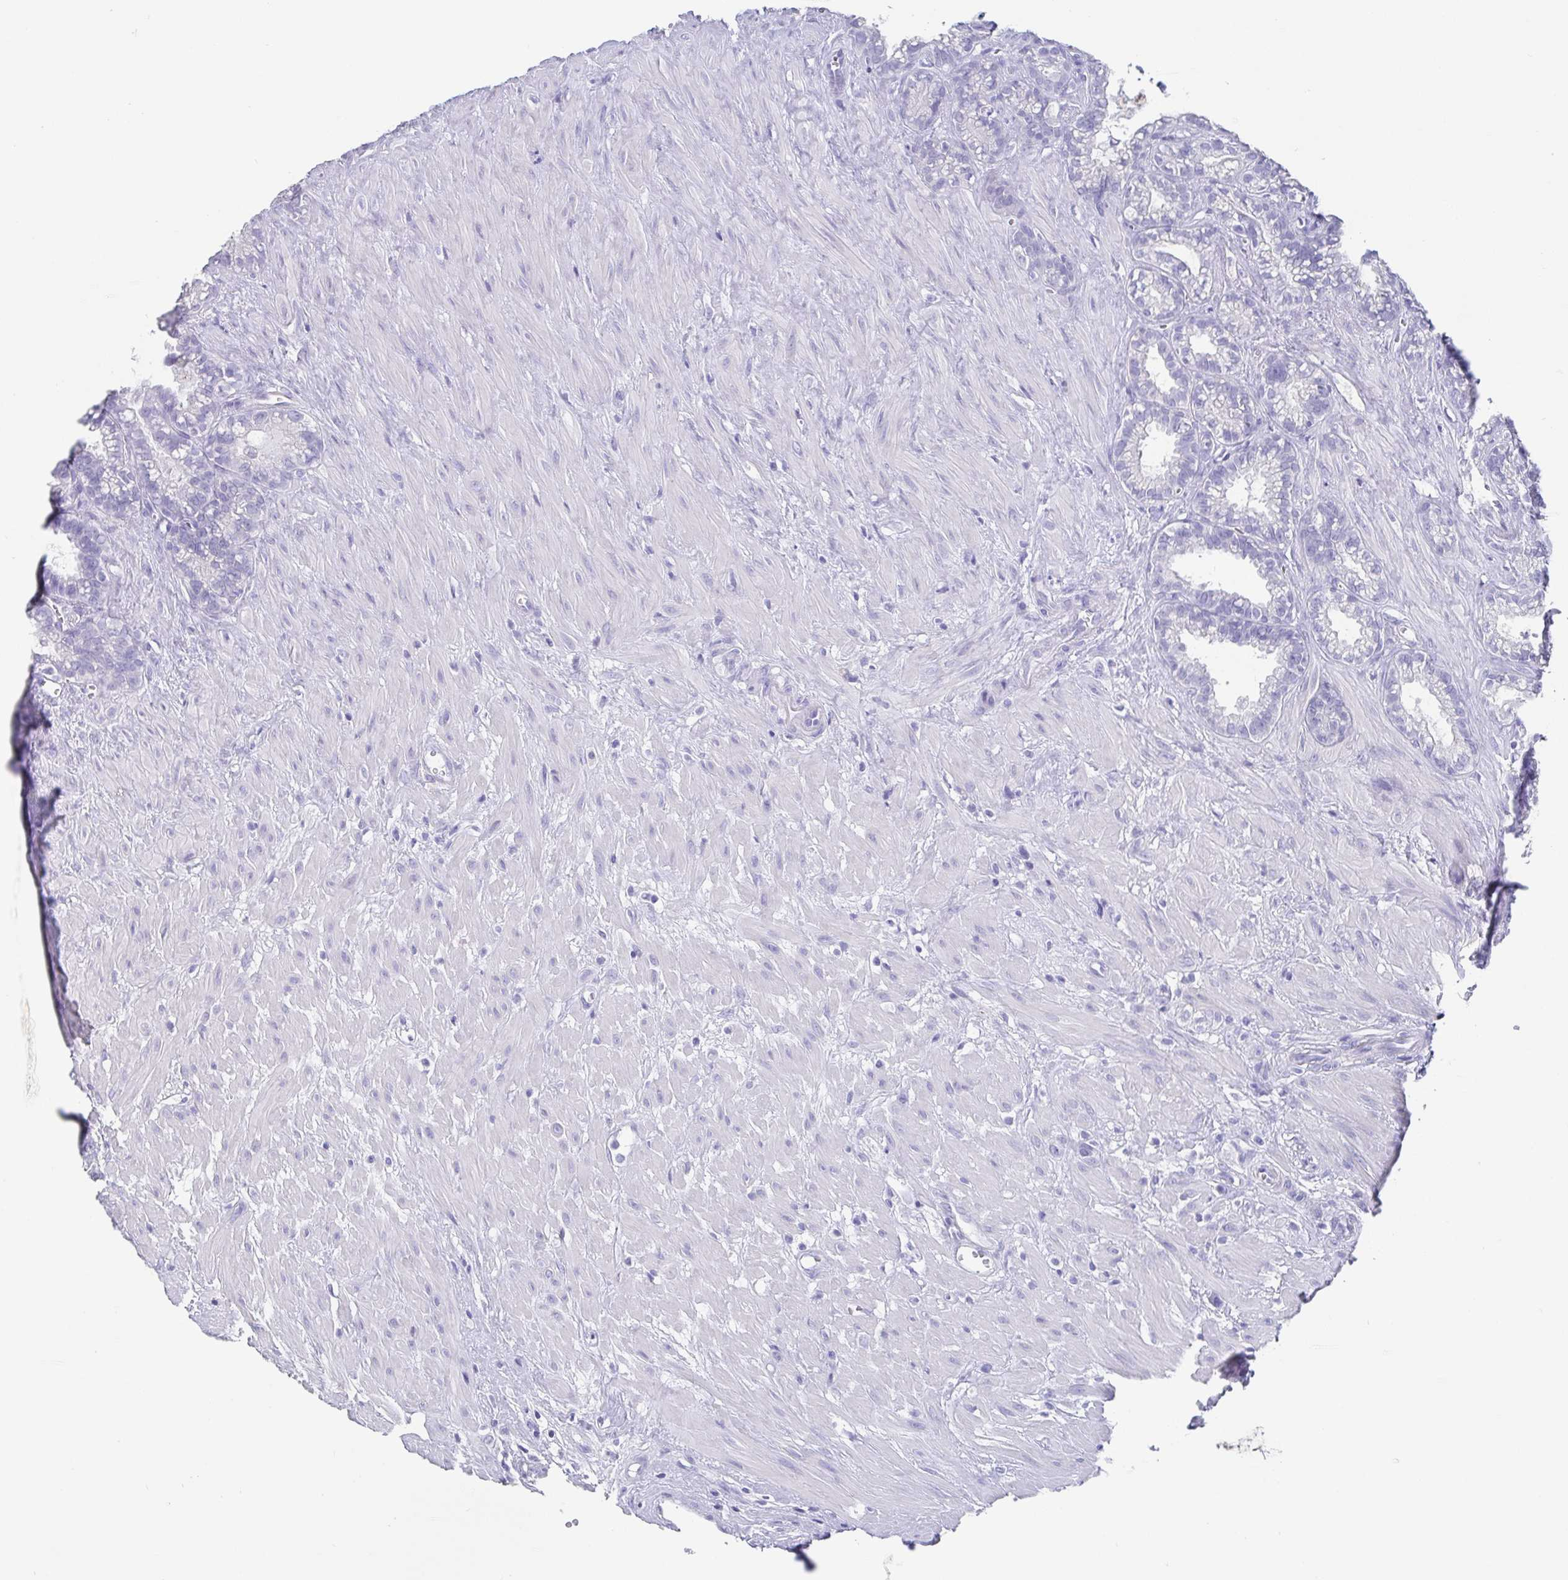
{"staining": {"intensity": "negative", "quantity": "none", "location": "none"}, "tissue": "seminal vesicle", "cell_type": "Glandular cells", "image_type": "normal", "snomed": [{"axis": "morphology", "description": "Normal tissue, NOS"}, {"axis": "topography", "description": "Seminal veicle"}], "caption": "Image shows no protein expression in glandular cells of benign seminal vesicle.", "gene": "SCGN", "patient": {"sex": "male", "age": 76}}